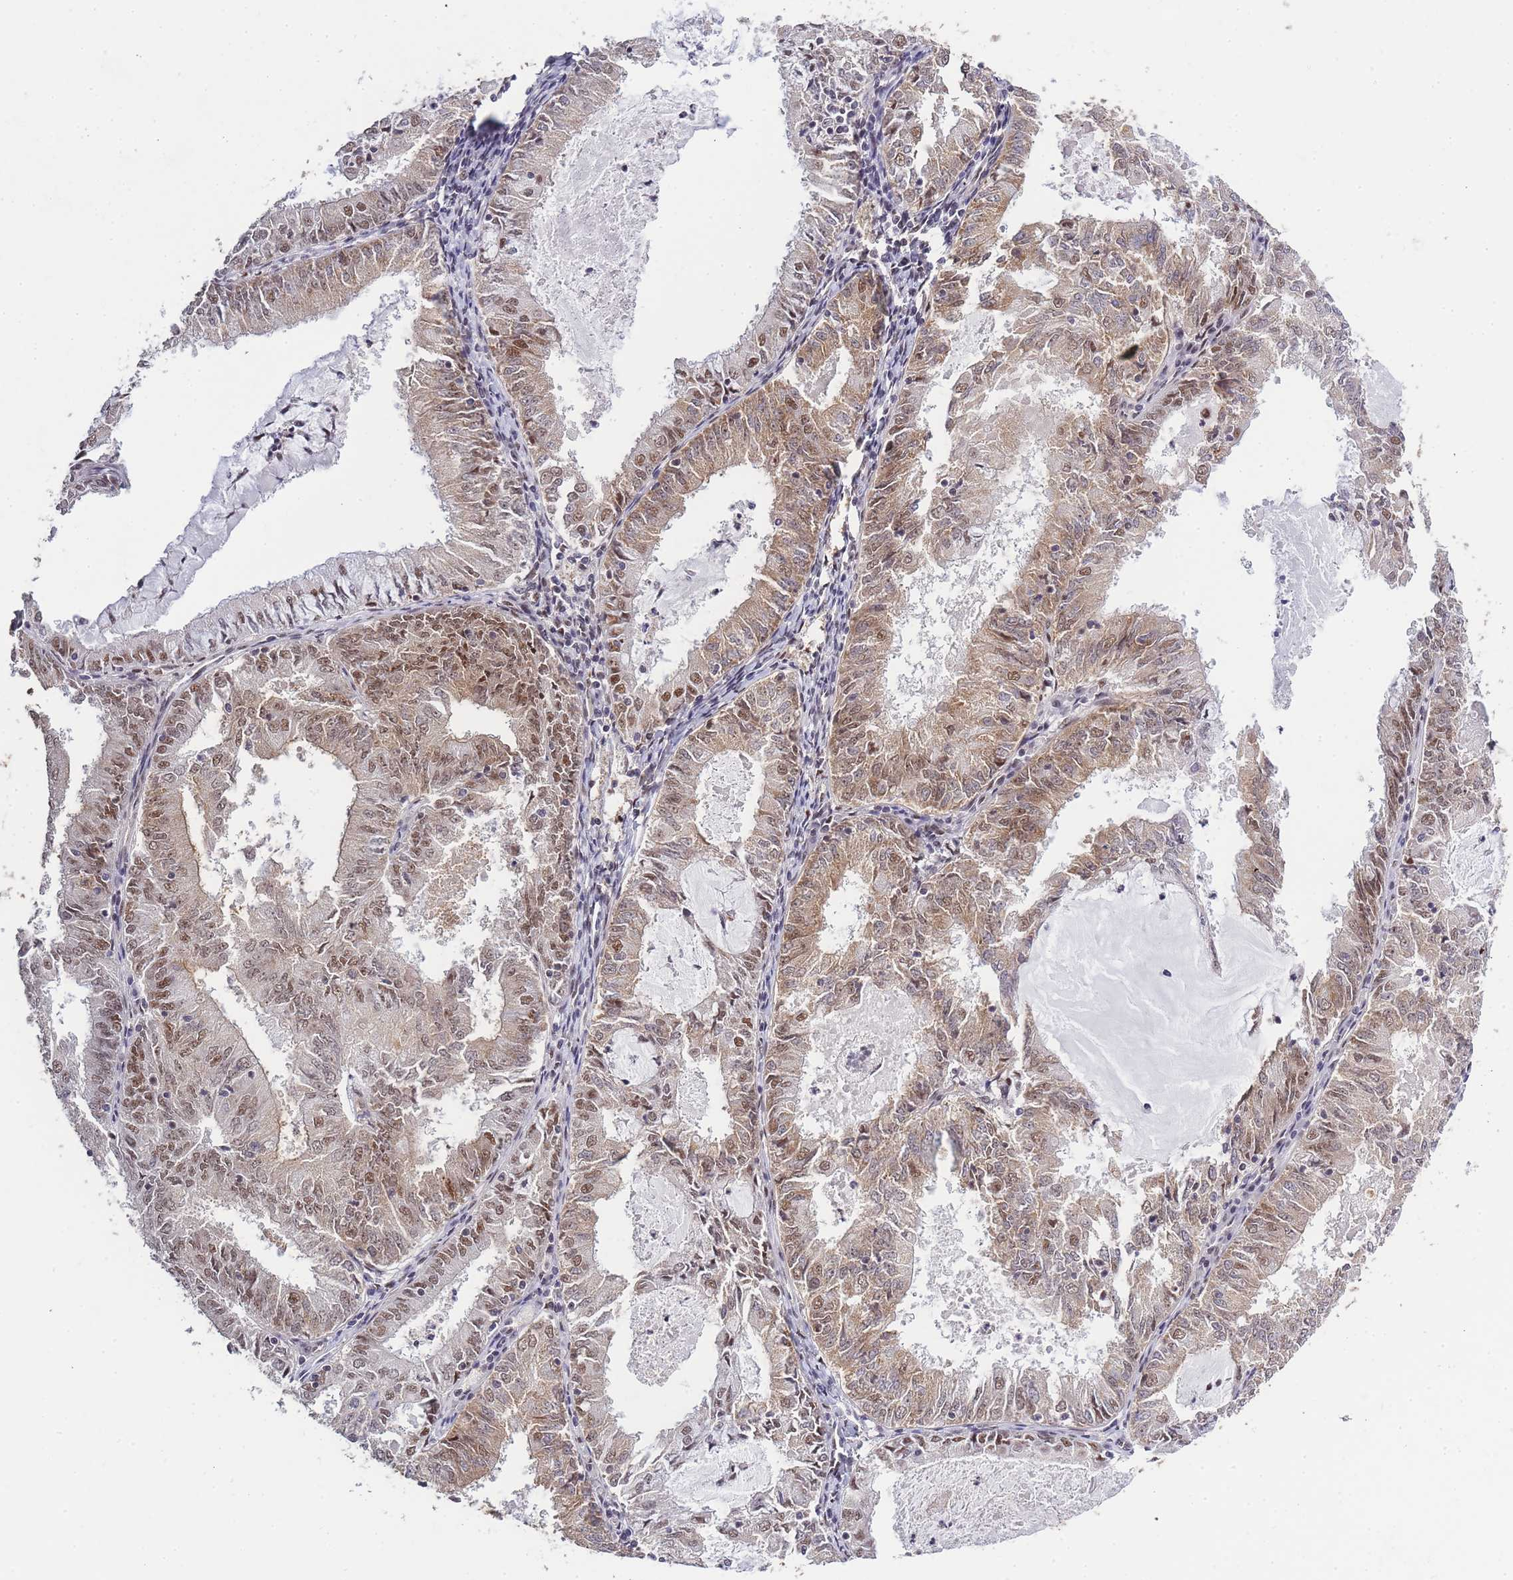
{"staining": {"intensity": "moderate", "quantity": ">75%", "location": "nuclear"}, "tissue": "endometrial cancer", "cell_type": "Tumor cells", "image_type": "cancer", "snomed": [{"axis": "morphology", "description": "Adenocarcinoma, NOS"}, {"axis": "topography", "description": "Endometrium"}], "caption": "Immunohistochemistry (IHC) of endometrial cancer reveals medium levels of moderate nuclear expression in approximately >75% of tumor cells.", "gene": "PRKDC", "patient": {"sex": "female", "age": 57}}